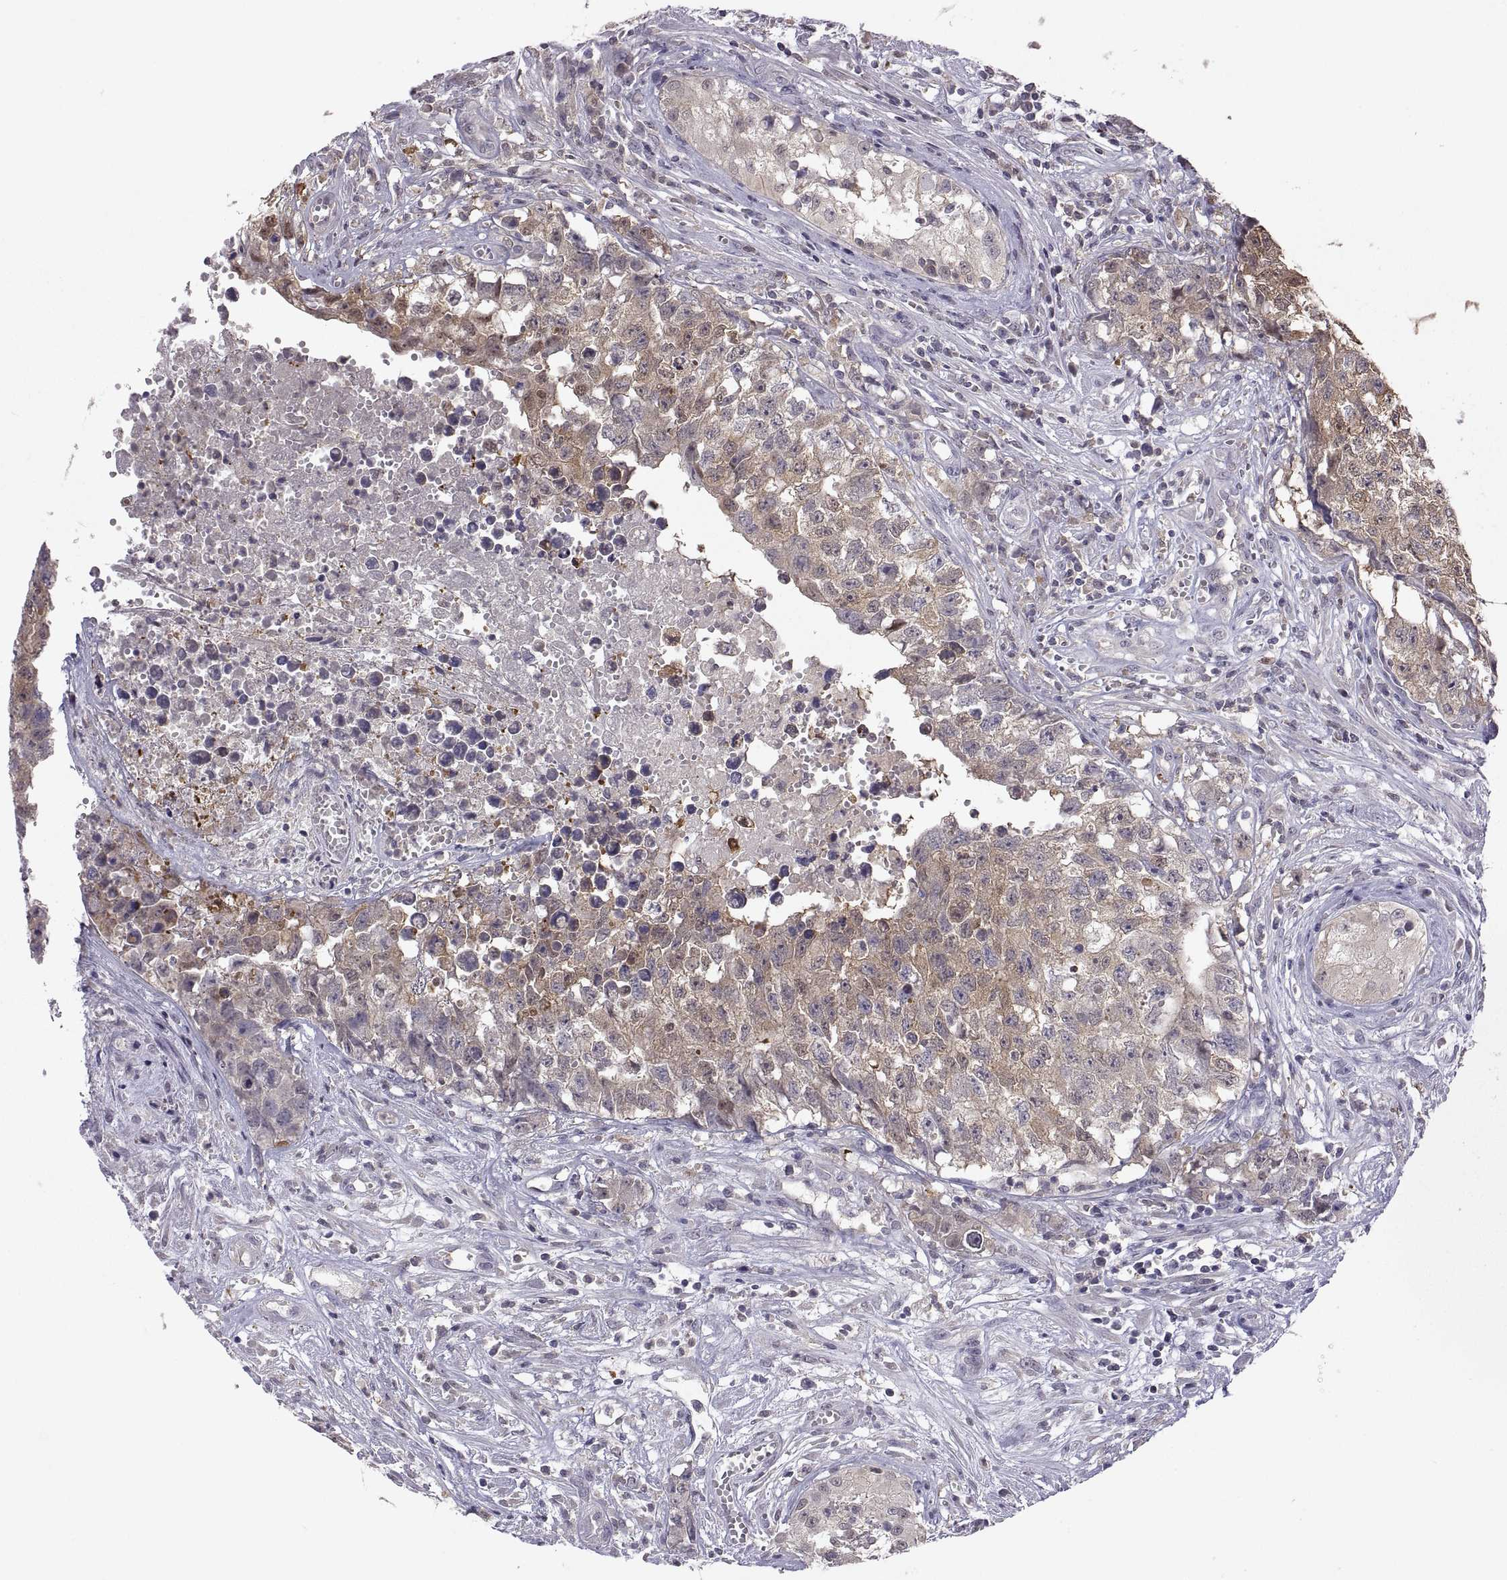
{"staining": {"intensity": "weak", "quantity": ">75%", "location": "cytoplasmic/membranous"}, "tissue": "testis cancer", "cell_type": "Tumor cells", "image_type": "cancer", "snomed": [{"axis": "morphology", "description": "Seminoma, NOS"}, {"axis": "morphology", "description": "Carcinoma, Embryonal, NOS"}, {"axis": "topography", "description": "Testis"}], "caption": "Weak cytoplasmic/membranous positivity is identified in approximately >75% of tumor cells in testis cancer (seminoma). The protein is stained brown, and the nuclei are stained in blue (DAB (3,3'-diaminobenzidine) IHC with brightfield microscopy, high magnification).", "gene": "FGF9", "patient": {"sex": "male", "age": 22}}